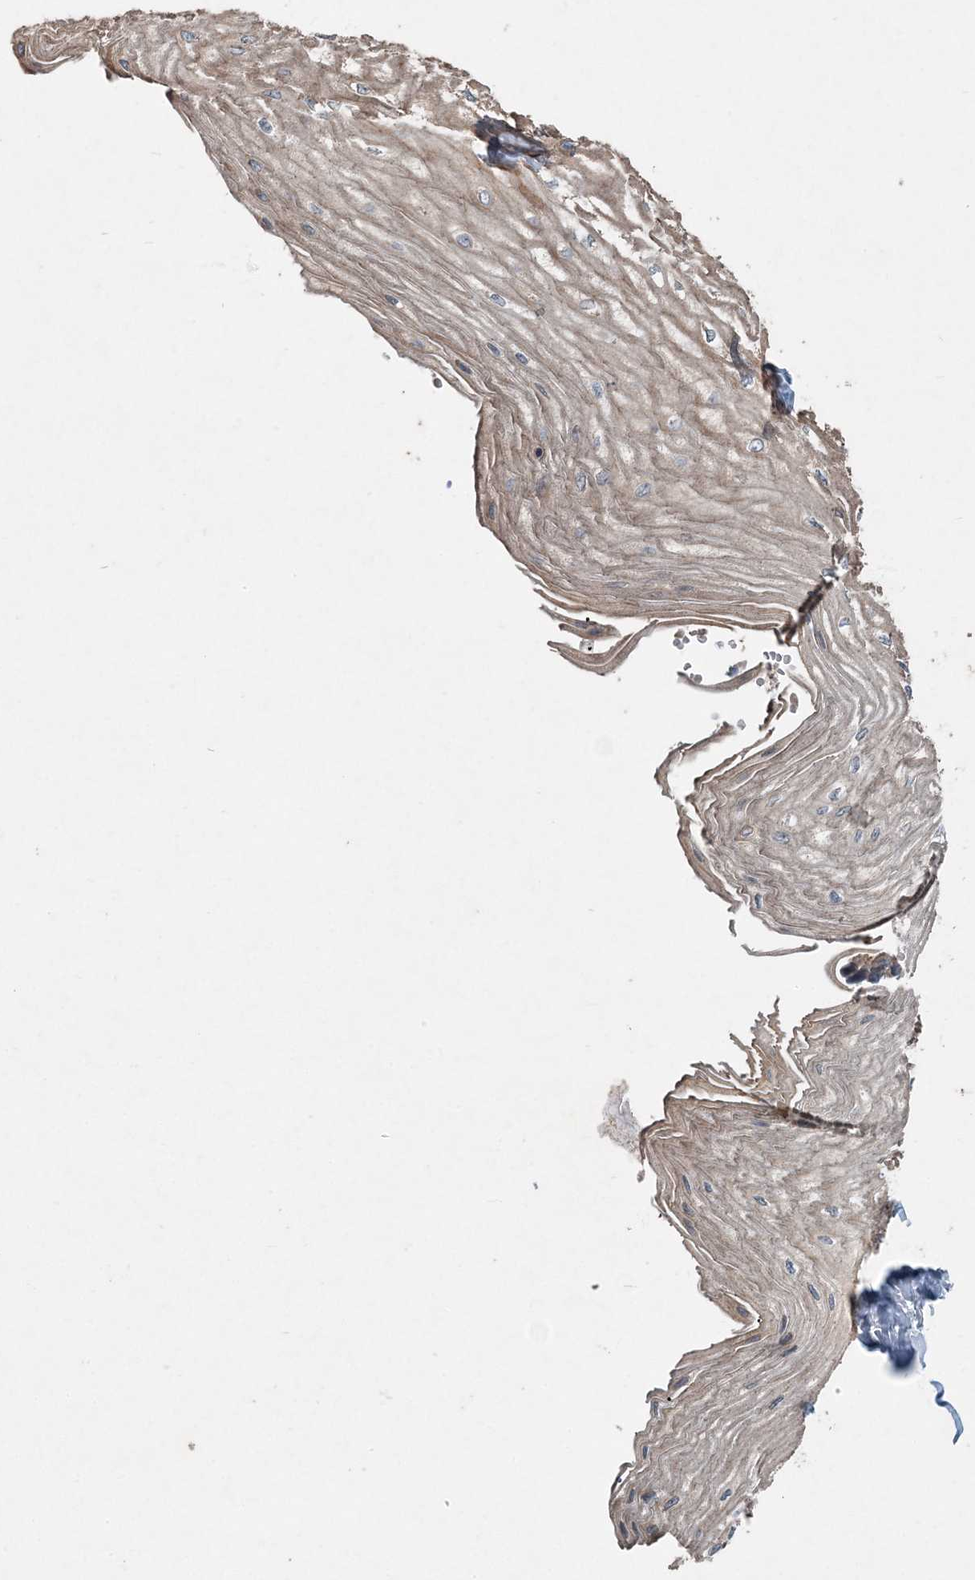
{"staining": {"intensity": "moderate", "quantity": ">75%", "location": "cytoplasmic/membranous"}, "tissue": "esophagus", "cell_type": "Squamous epithelial cells", "image_type": "normal", "snomed": [{"axis": "morphology", "description": "Normal tissue, NOS"}, {"axis": "topography", "description": "Esophagus"}], "caption": "Immunohistochemistry (IHC) micrograph of normal esophagus: human esophagus stained using immunohistochemistry (IHC) reveals medium levels of moderate protein expression localized specifically in the cytoplasmic/membranous of squamous epithelial cells, appearing as a cytoplasmic/membranous brown color.", "gene": "INTU", "patient": {"sex": "male", "age": 60}}